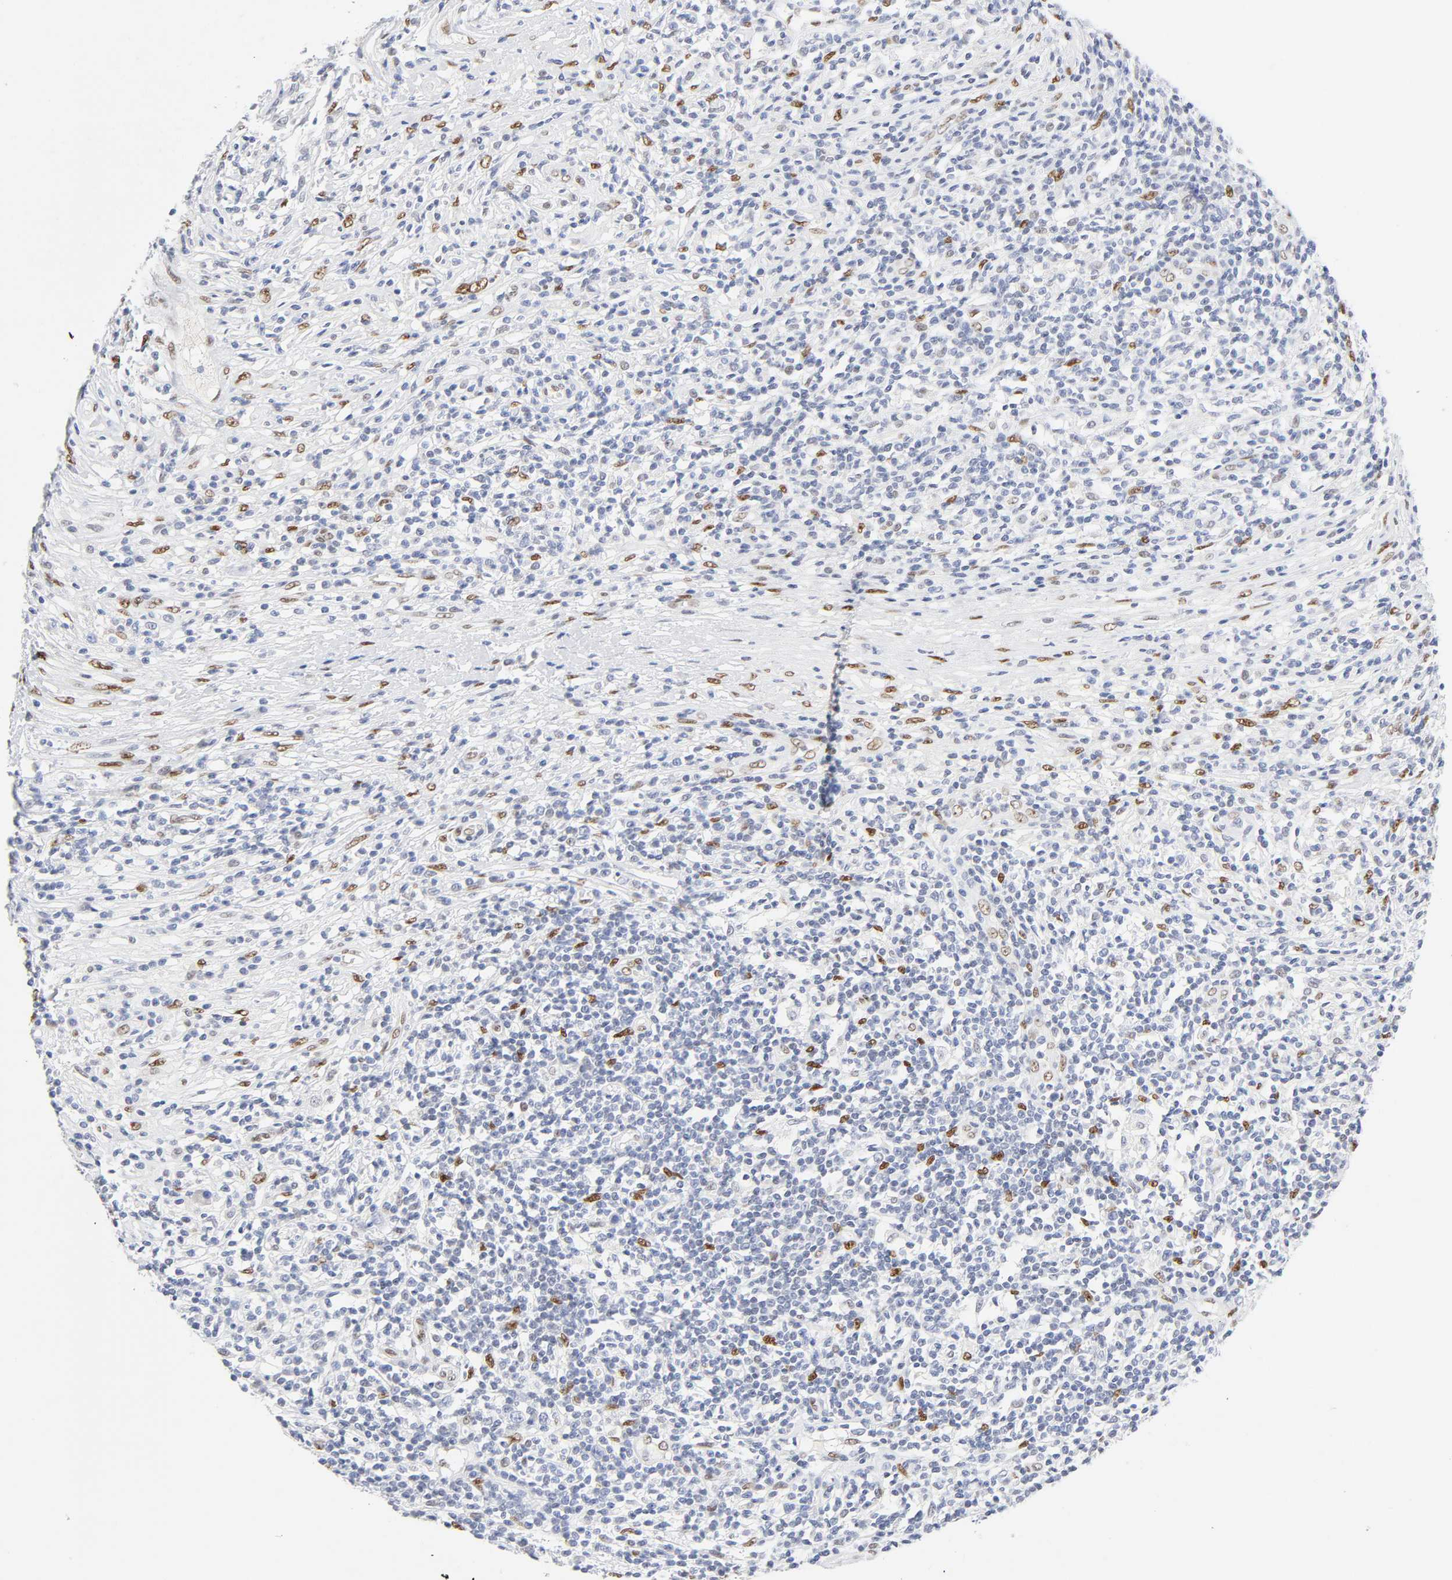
{"staining": {"intensity": "moderate", "quantity": "<25%", "location": "nuclear"}, "tissue": "lymphoma", "cell_type": "Tumor cells", "image_type": "cancer", "snomed": [{"axis": "morphology", "description": "Malignant lymphoma, non-Hodgkin's type, High grade"}, {"axis": "topography", "description": "Lymph node"}], "caption": "A micrograph of lymphoma stained for a protein reveals moderate nuclear brown staining in tumor cells.", "gene": "NFIC", "patient": {"sex": "female", "age": 84}}